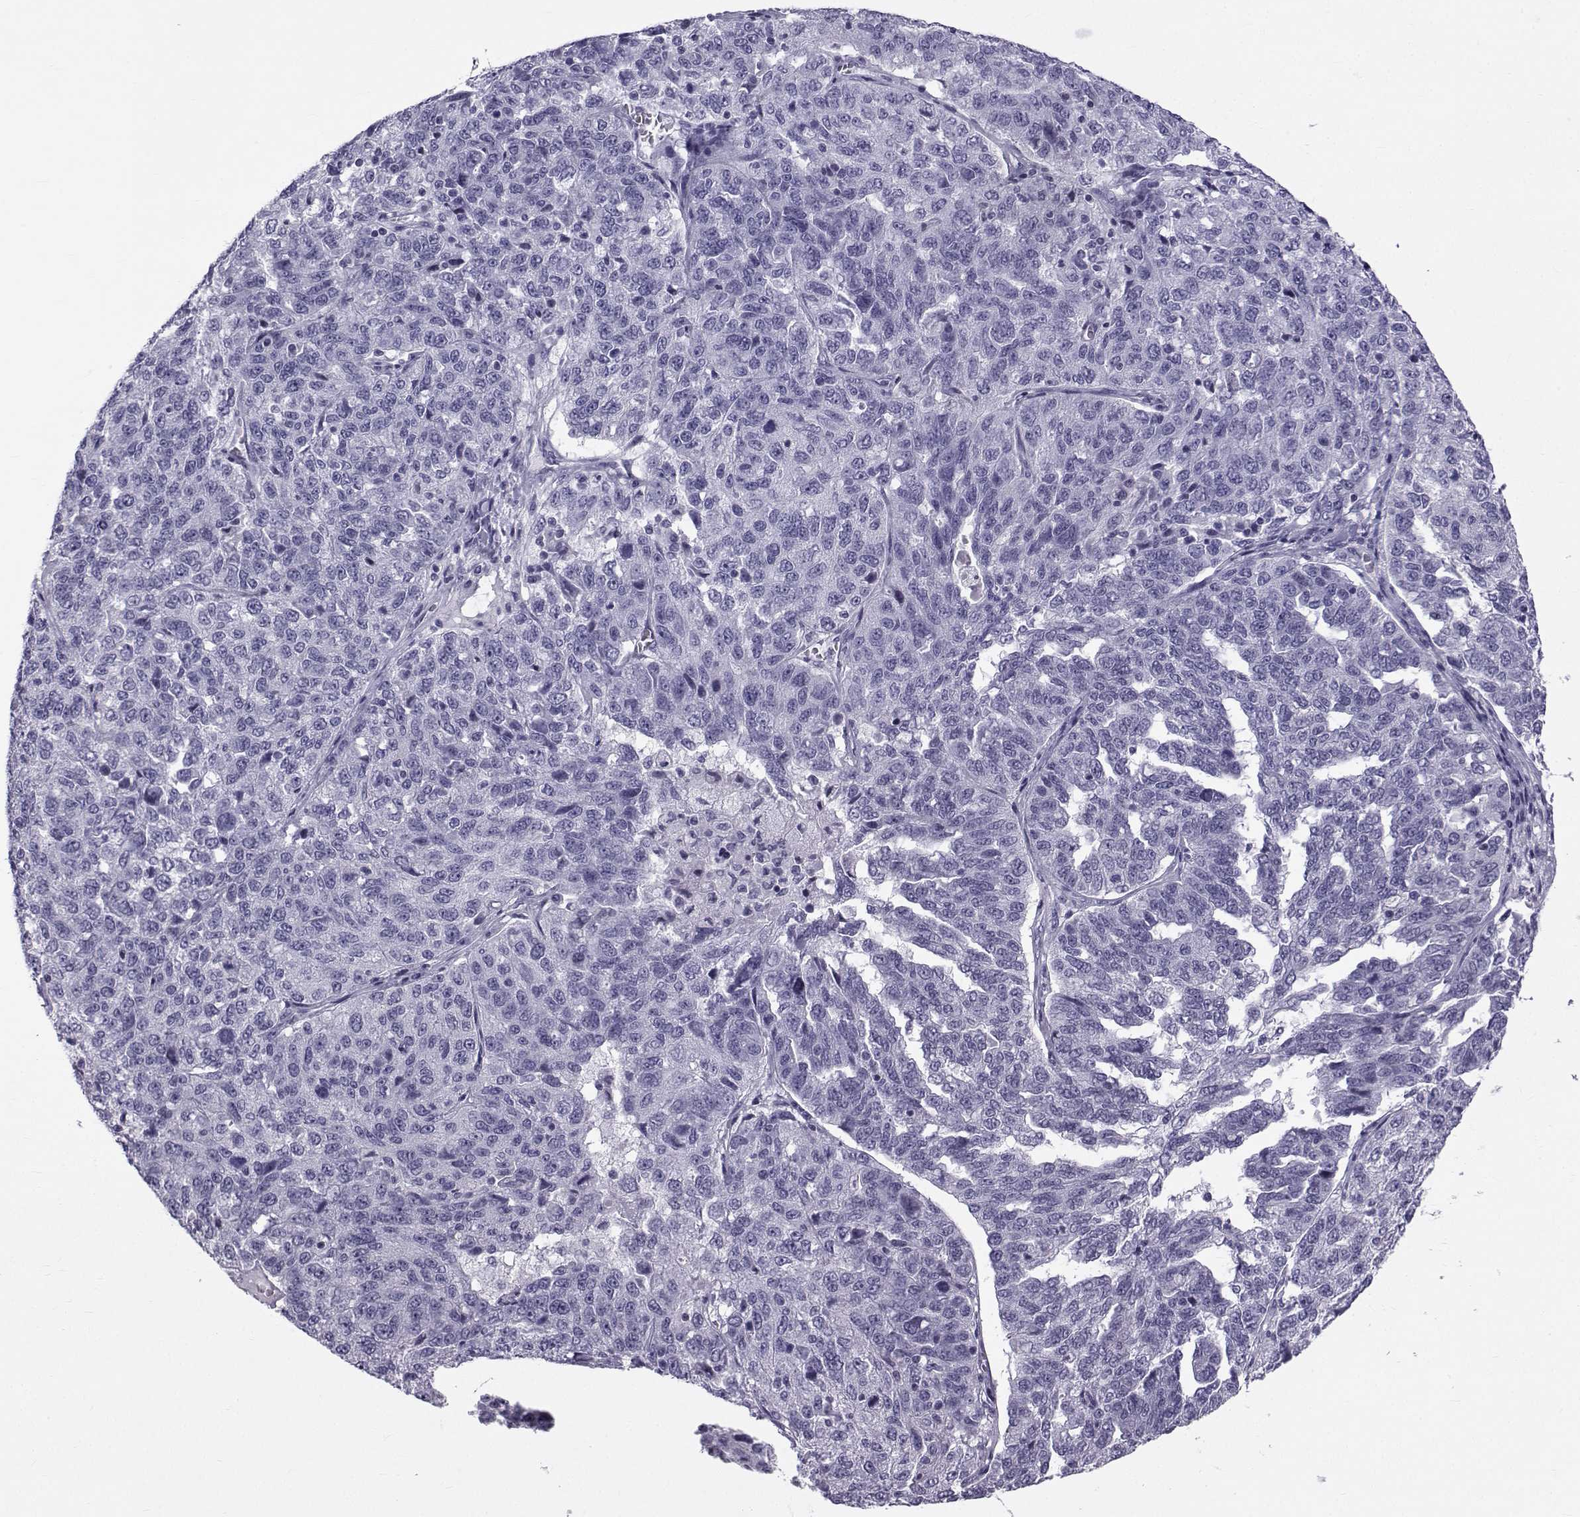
{"staining": {"intensity": "negative", "quantity": "none", "location": "none"}, "tissue": "ovarian cancer", "cell_type": "Tumor cells", "image_type": "cancer", "snomed": [{"axis": "morphology", "description": "Cystadenocarcinoma, serous, NOS"}, {"axis": "topography", "description": "Ovary"}], "caption": "Tumor cells are negative for protein expression in human ovarian cancer (serous cystadenocarcinoma). The staining is performed using DAB brown chromogen with nuclei counter-stained in using hematoxylin.", "gene": "SPANXD", "patient": {"sex": "female", "age": 71}}